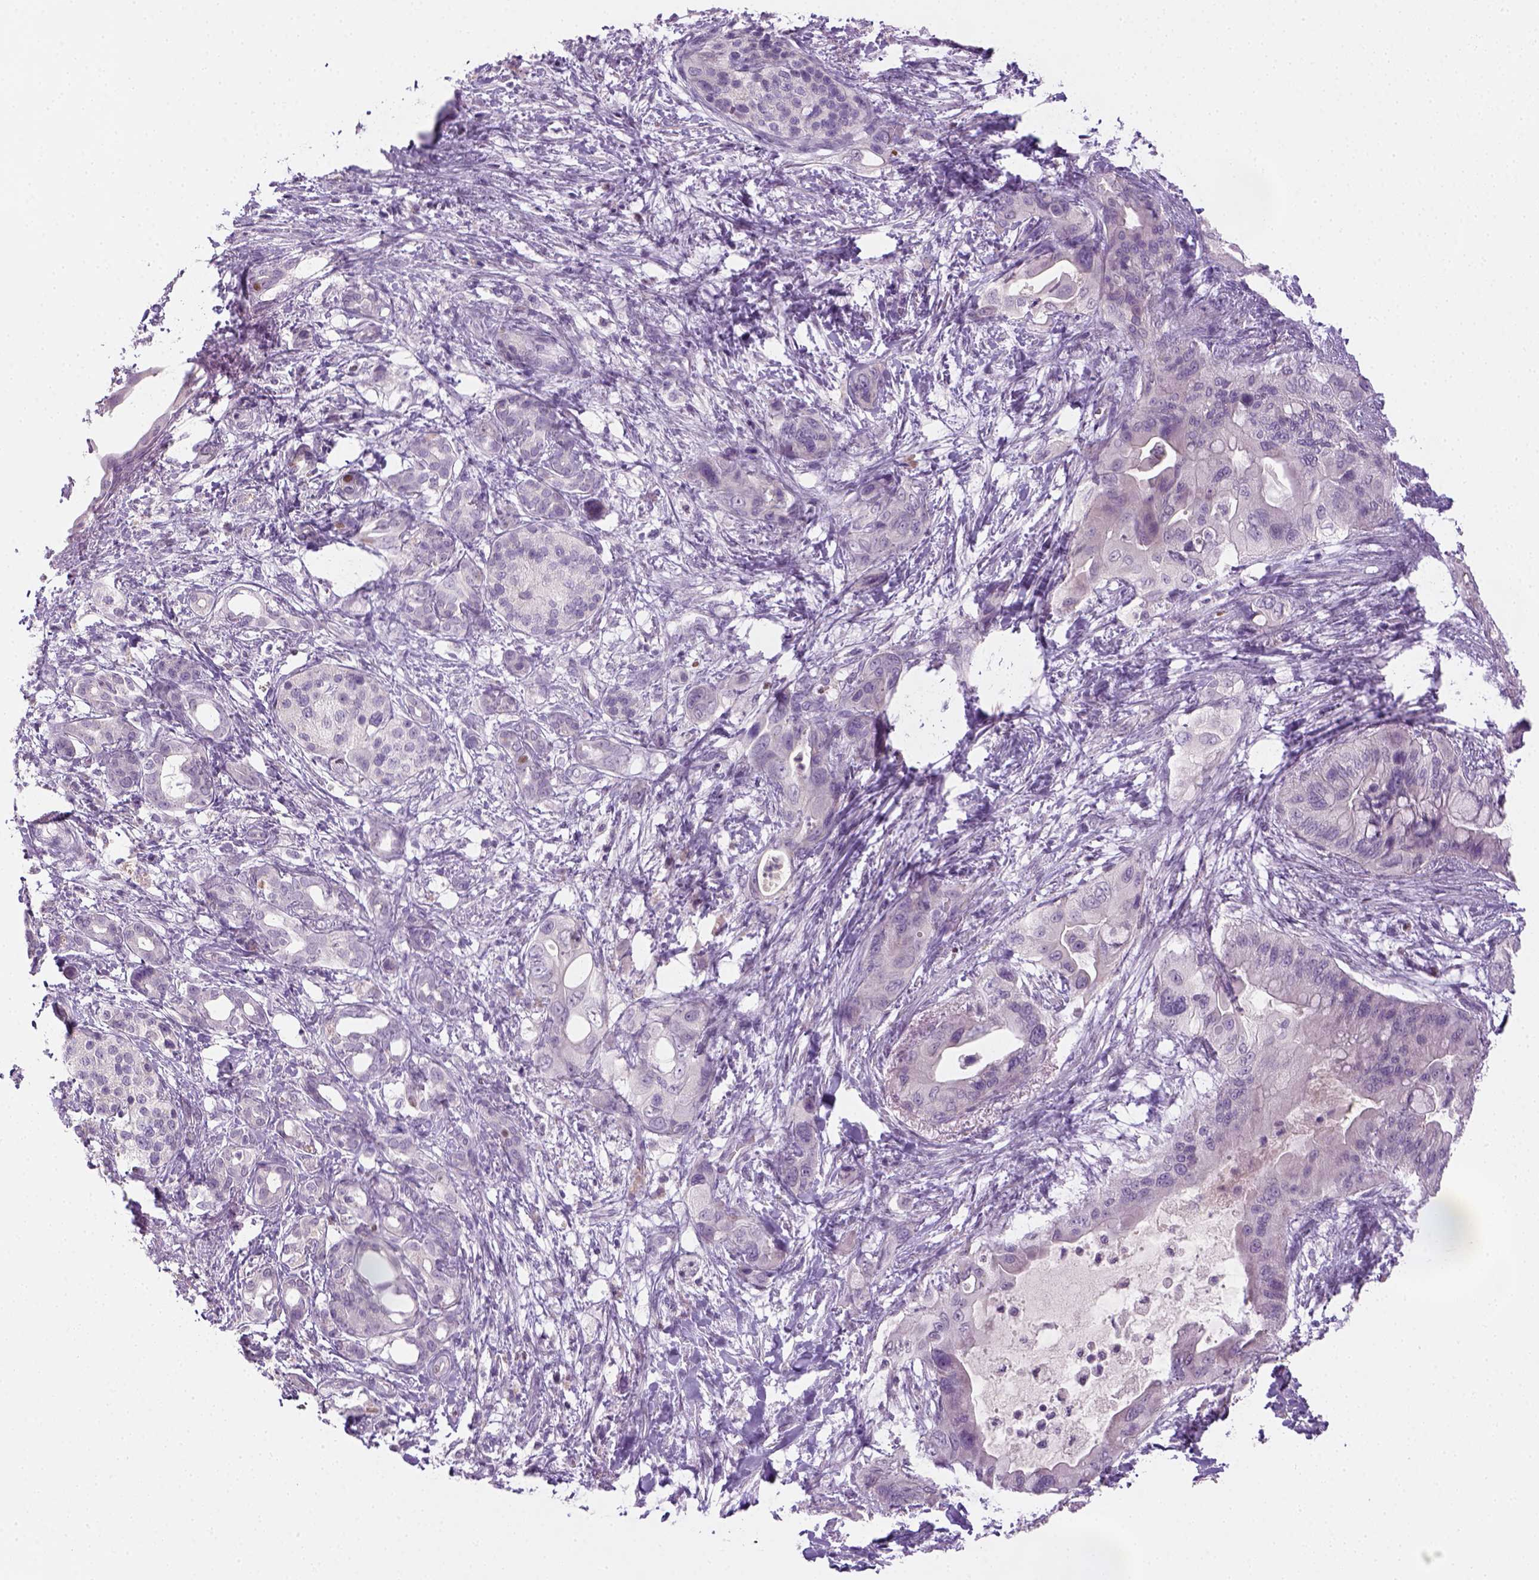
{"staining": {"intensity": "negative", "quantity": "none", "location": "none"}, "tissue": "pancreatic cancer", "cell_type": "Tumor cells", "image_type": "cancer", "snomed": [{"axis": "morphology", "description": "Adenocarcinoma, NOS"}, {"axis": "topography", "description": "Pancreas"}], "caption": "Immunohistochemical staining of human adenocarcinoma (pancreatic) exhibits no significant staining in tumor cells.", "gene": "GFI1B", "patient": {"sex": "male", "age": 71}}